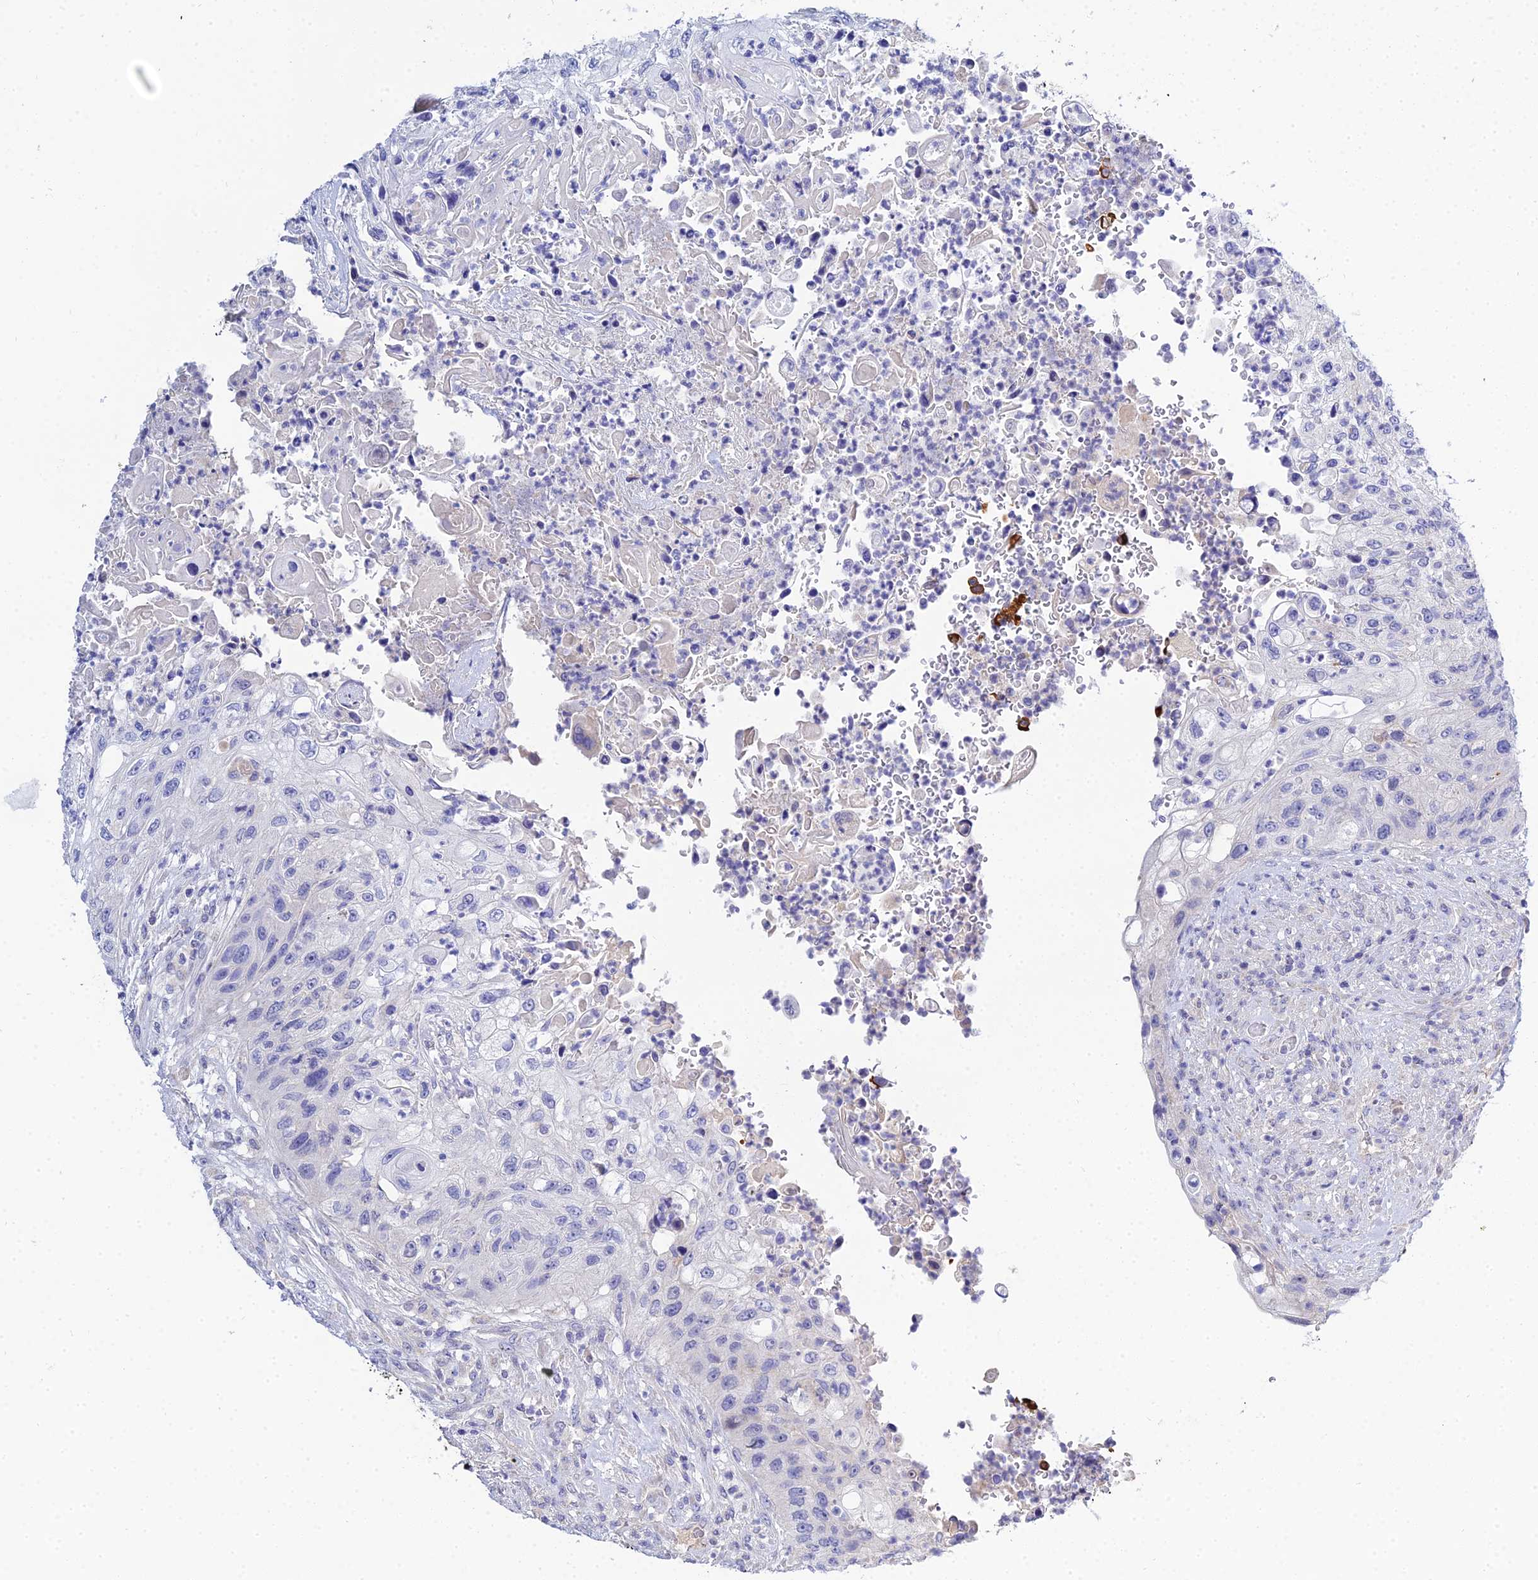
{"staining": {"intensity": "negative", "quantity": "none", "location": "none"}, "tissue": "urothelial cancer", "cell_type": "Tumor cells", "image_type": "cancer", "snomed": [{"axis": "morphology", "description": "Urothelial carcinoma, High grade"}, {"axis": "topography", "description": "Urinary bladder"}], "caption": "Tumor cells are negative for brown protein staining in urothelial cancer.", "gene": "ZXDA", "patient": {"sex": "female", "age": 60}}